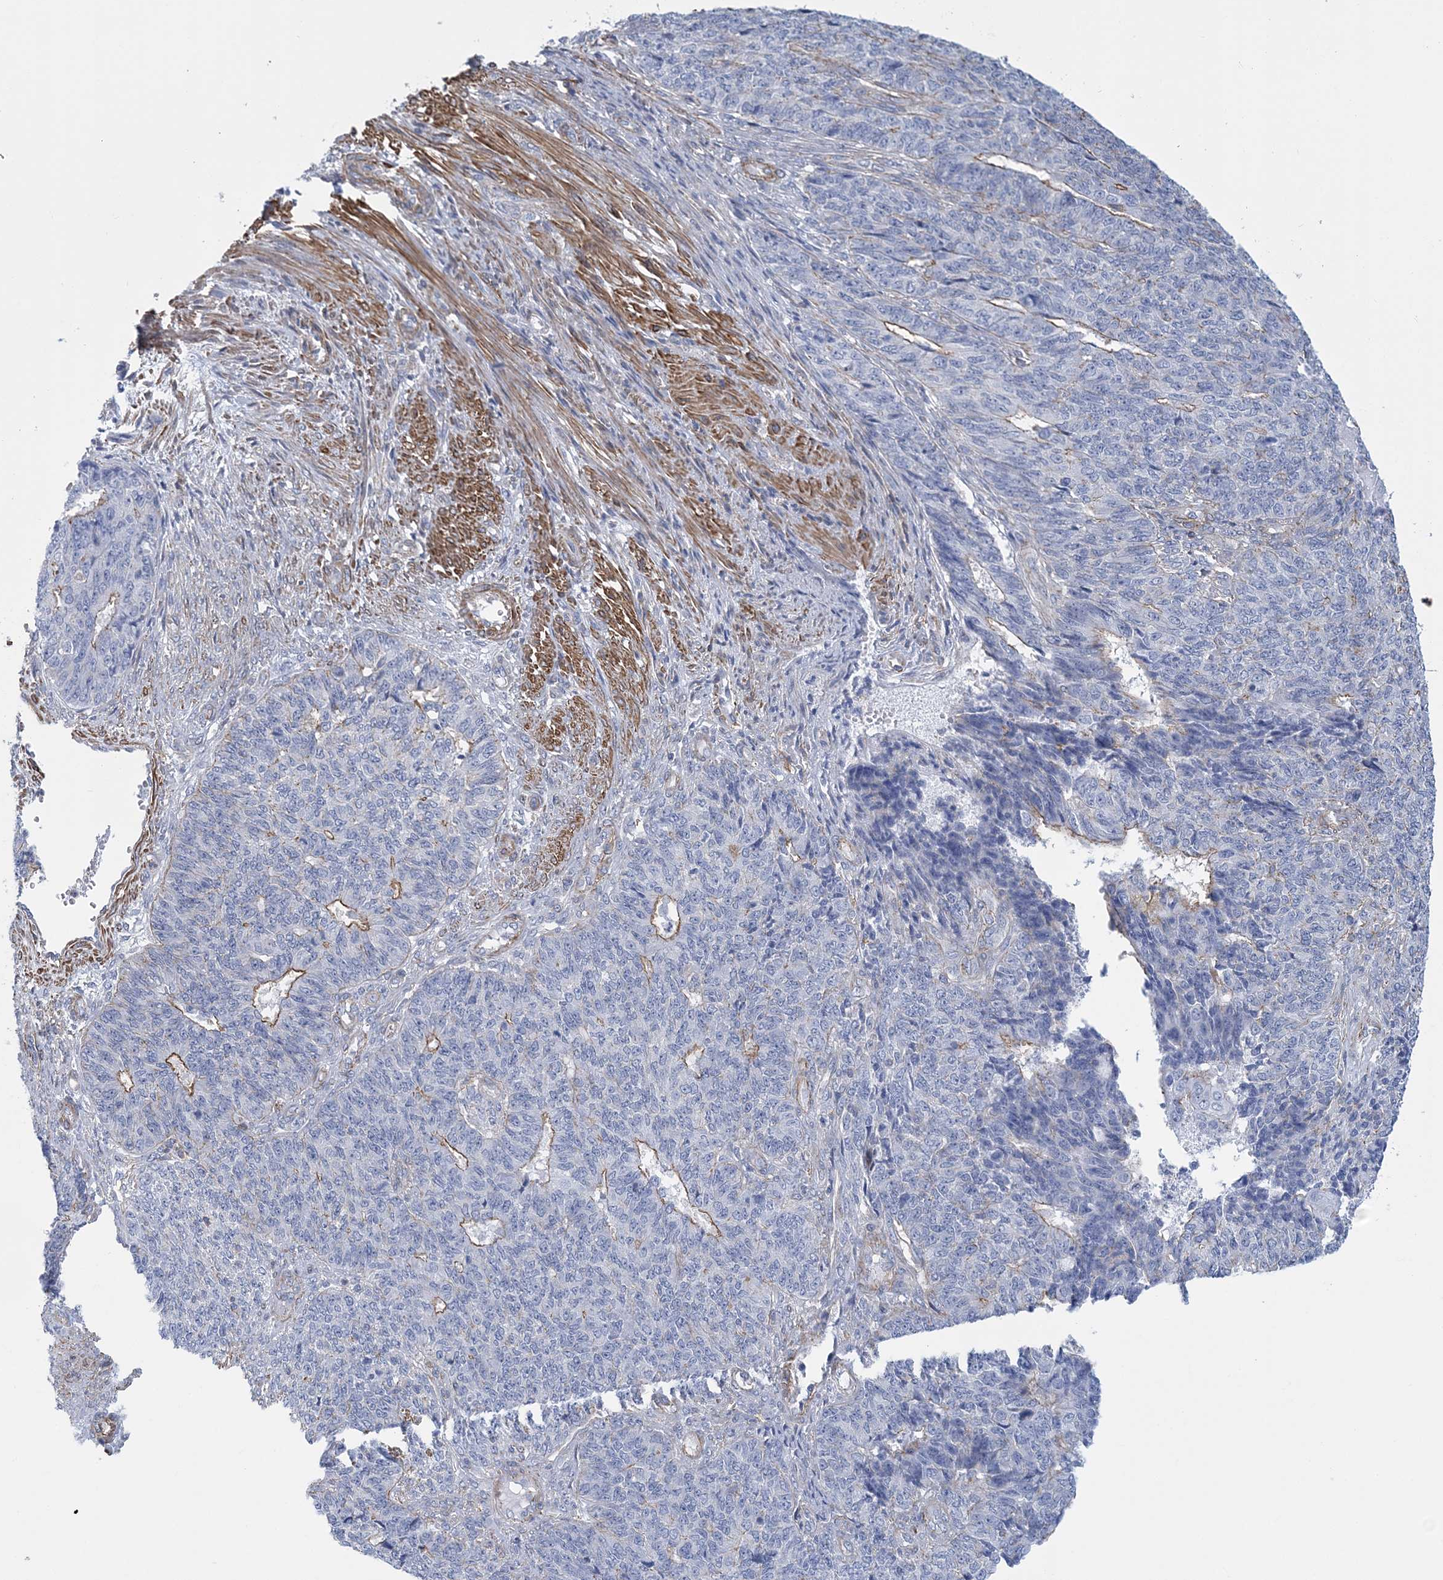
{"staining": {"intensity": "moderate", "quantity": "<25%", "location": "cytoplasmic/membranous"}, "tissue": "endometrial cancer", "cell_type": "Tumor cells", "image_type": "cancer", "snomed": [{"axis": "morphology", "description": "Adenocarcinoma, NOS"}, {"axis": "topography", "description": "Endometrium"}], "caption": "Immunohistochemical staining of endometrial cancer shows low levels of moderate cytoplasmic/membranous staining in about <25% of tumor cells. (DAB IHC with brightfield microscopy, high magnification).", "gene": "C11orf21", "patient": {"sex": "female", "age": 32}}